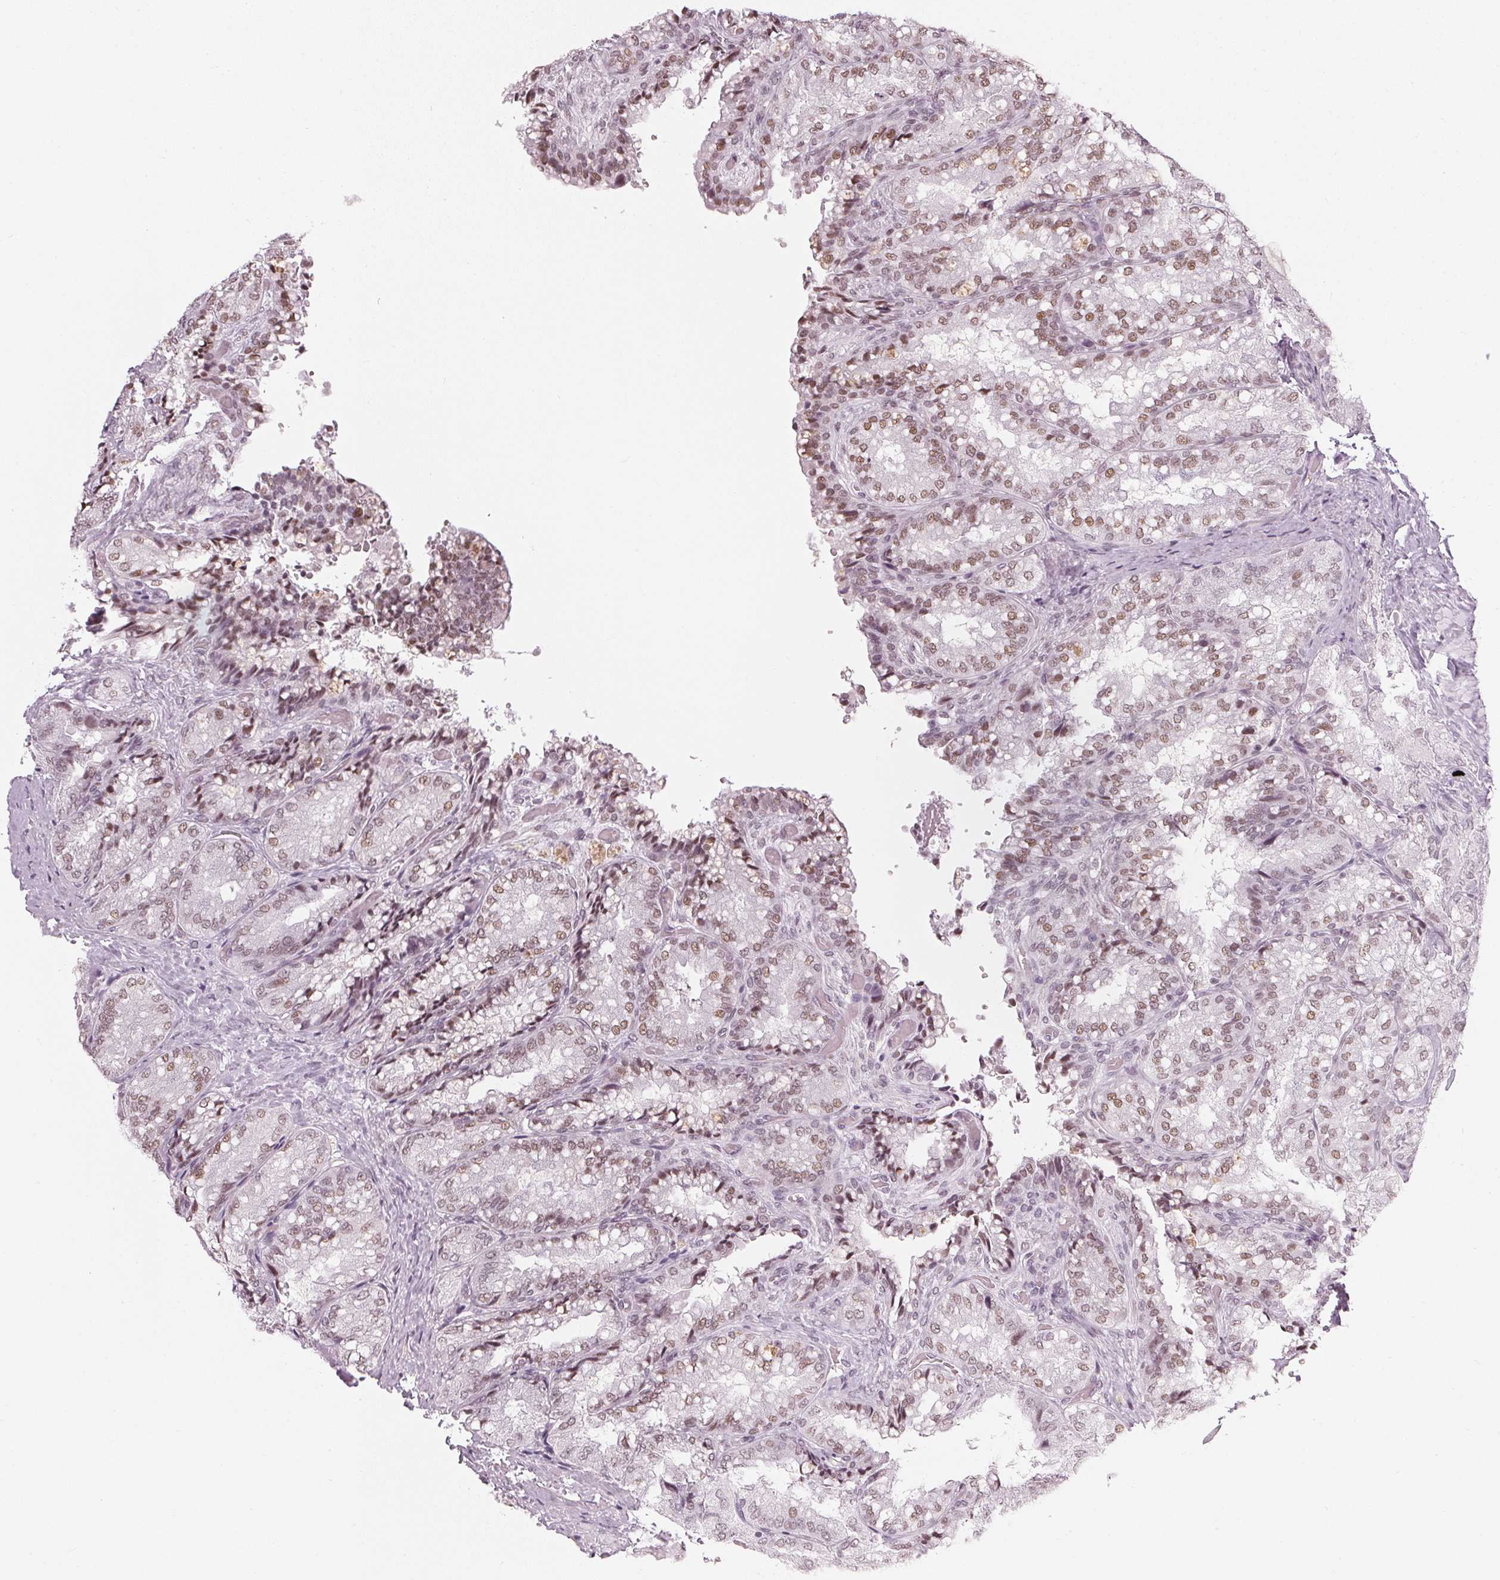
{"staining": {"intensity": "weak", "quantity": "25%-75%", "location": "nuclear"}, "tissue": "seminal vesicle", "cell_type": "Glandular cells", "image_type": "normal", "snomed": [{"axis": "morphology", "description": "Normal tissue, NOS"}, {"axis": "topography", "description": "Seminal veicle"}], "caption": "Protein staining displays weak nuclear expression in about 25%-75% of glandular cells in unremarkable seminal vesicle.", "gene": "DNAJC6", "patient": {"sex": "male", "age": 57}}